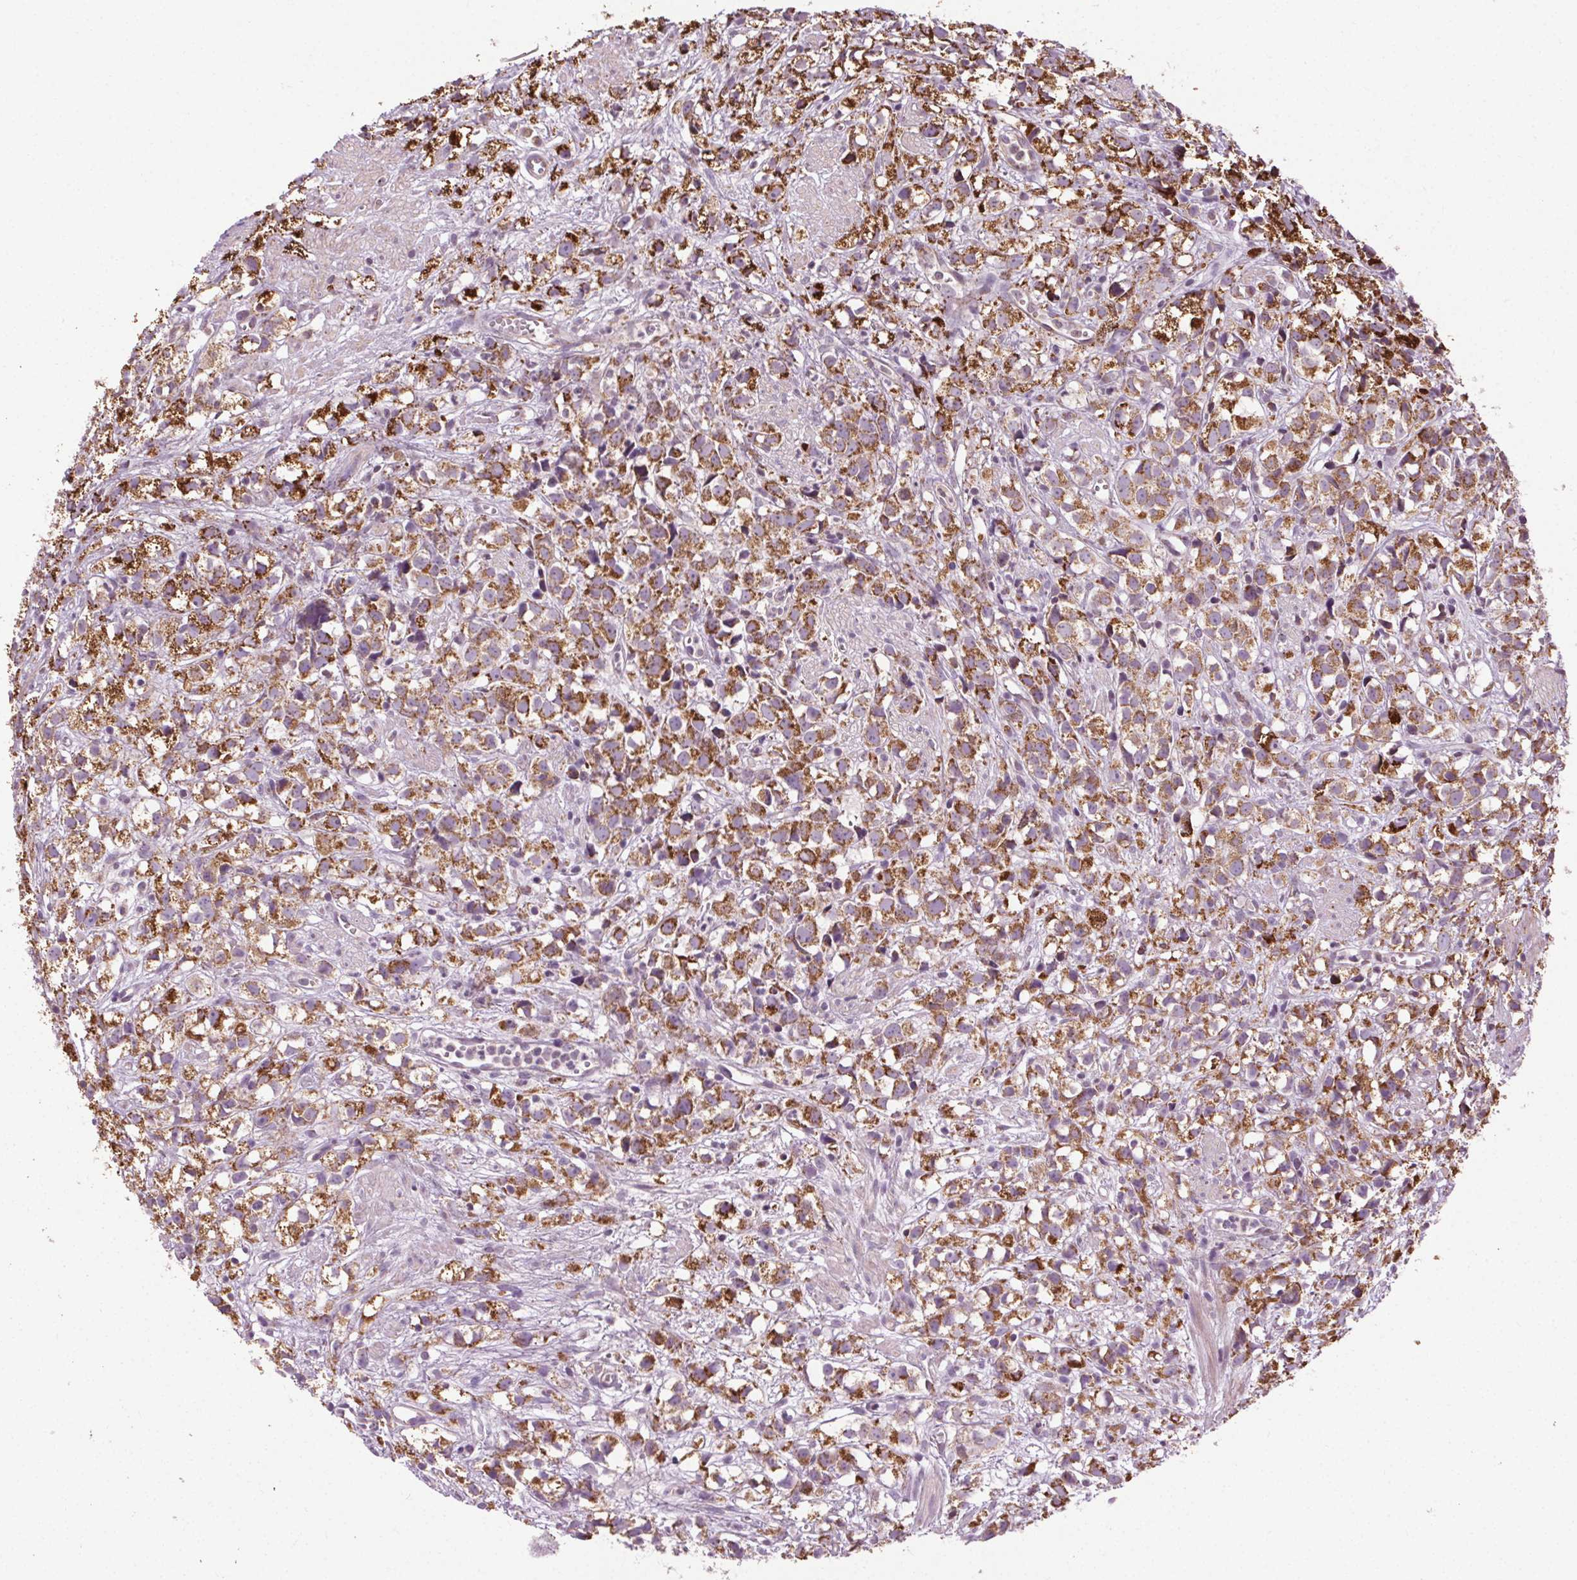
{"staining": {"intensity": "moderate", "quantity": ">75%", "location": "cytoplasmic/membranous"}, "tissue": "prostate cancer", "cell_type": "Tumor cells", "image_type": "cancer", "snomed": [{"axis": "morphology", "description": "Adenocarcinoma, High grade"}, {"axis": "topography", "description": "Prostate"}], "caption": "This micrograph displays prostate cancer stained with immunohistochemistry to label a protein in brown. The cytoplasmic/membranous of tumor cells show moderate positivity for the protein. Nuclei are counter-stained blue.", "gene": "LFNG", "patient": {"sex": "male", "age": 68}}